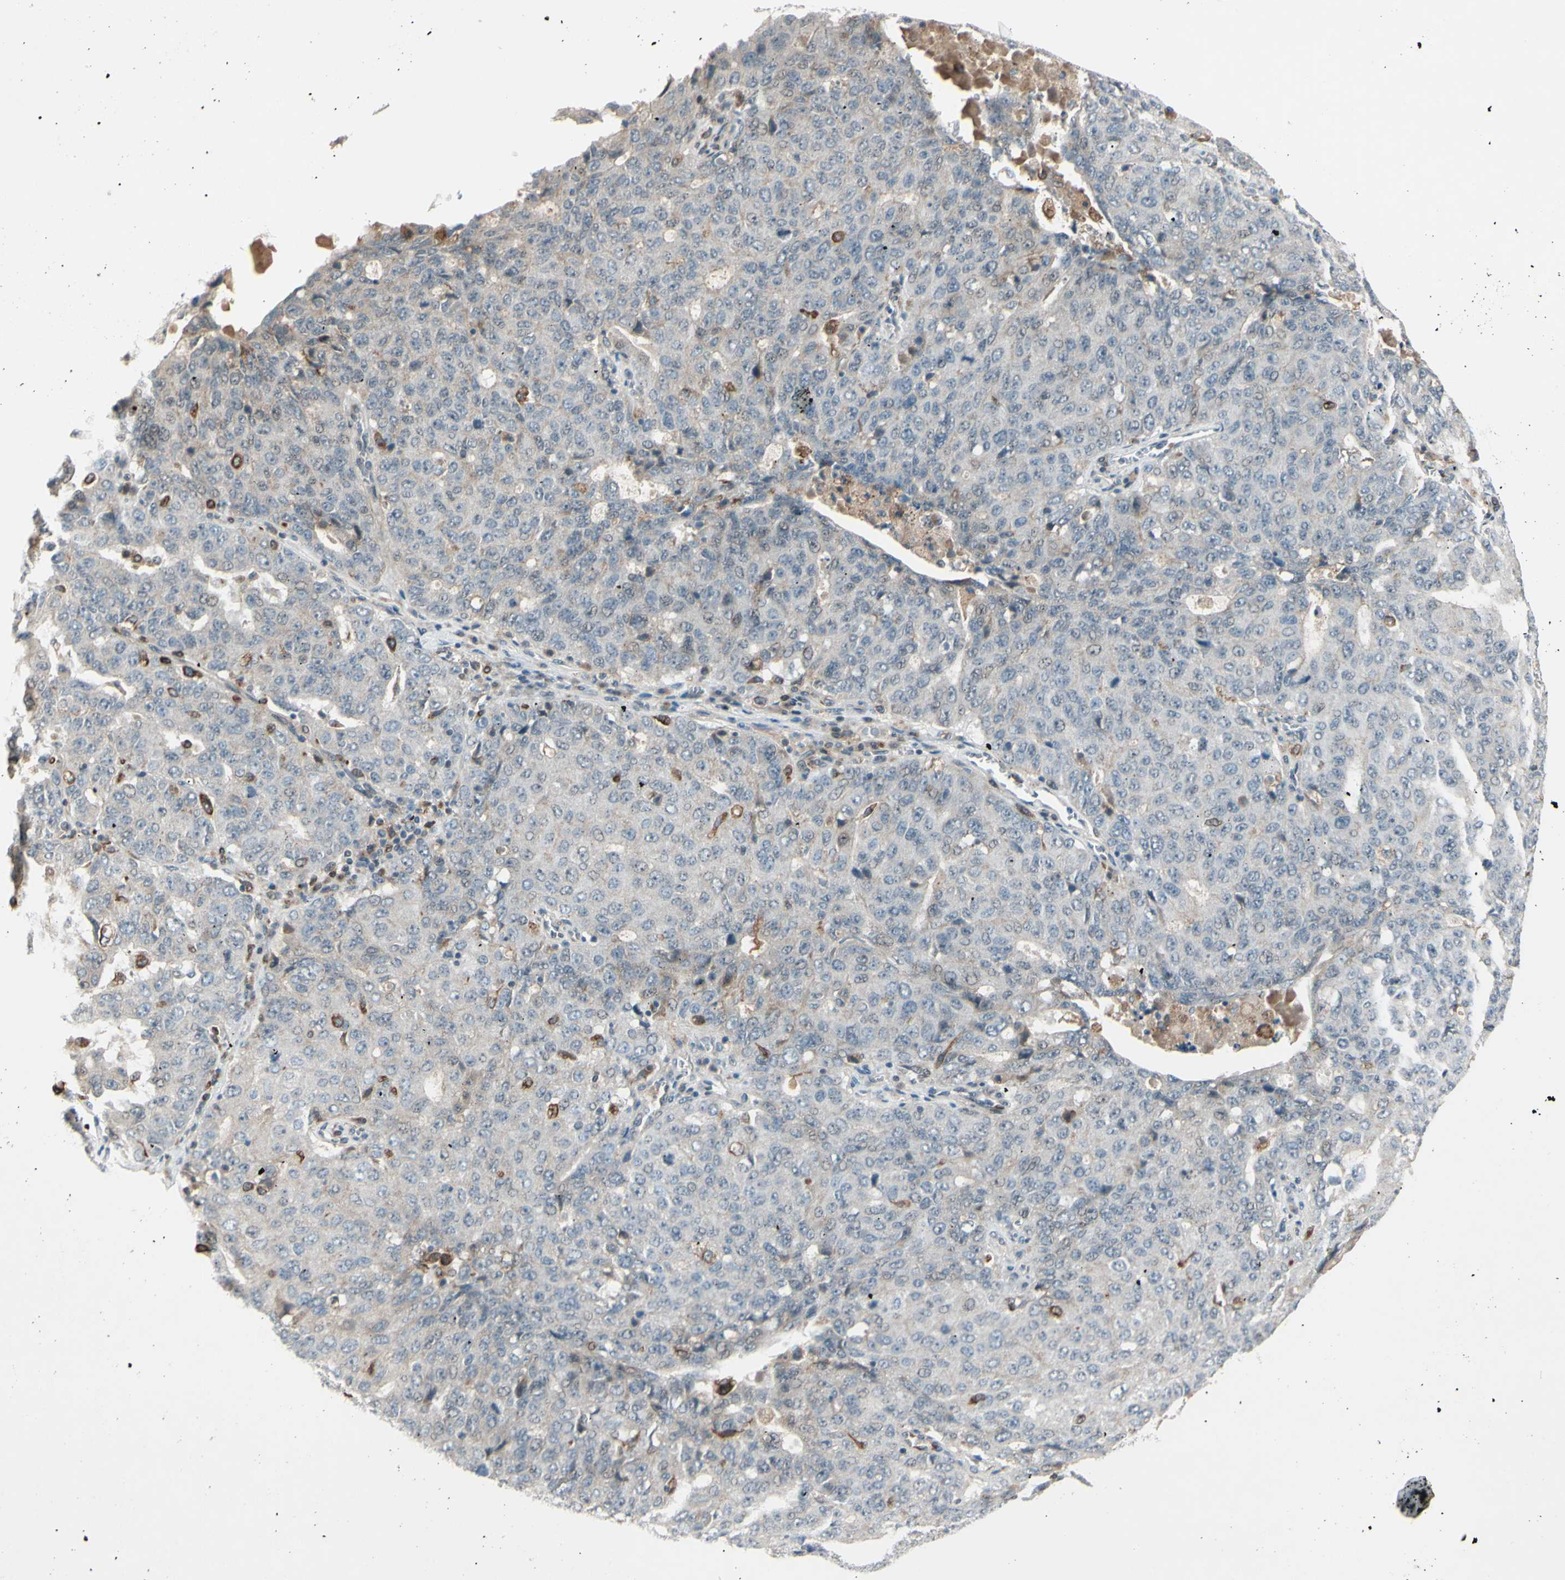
{"staining": {"intensity": "moderate", "quantity": "<25%", "location": "cytoplasmic/membranous"}, "tissue": "ovarian cancer", "cell_type": "Tumor cells", "image_type": "cancer", "snomed": [{"axis": "morphology", "description": "Carcinoma, endometroid"}, {"axis": "topography", "description": "Ovary"}], "caption": "A brown stain shows moderate cytoplasmic/membranous staining of a protein in ovarian cancer (endometroid carcinoma) tumor cells. The staining was performed using DAB to visualize the protein expression in brown, while the nuclei were stained in blue with hematoxylin (Magnification: 20x).", "gene": "FGFR2", "patient": {"sex": "female", "age": 62}}